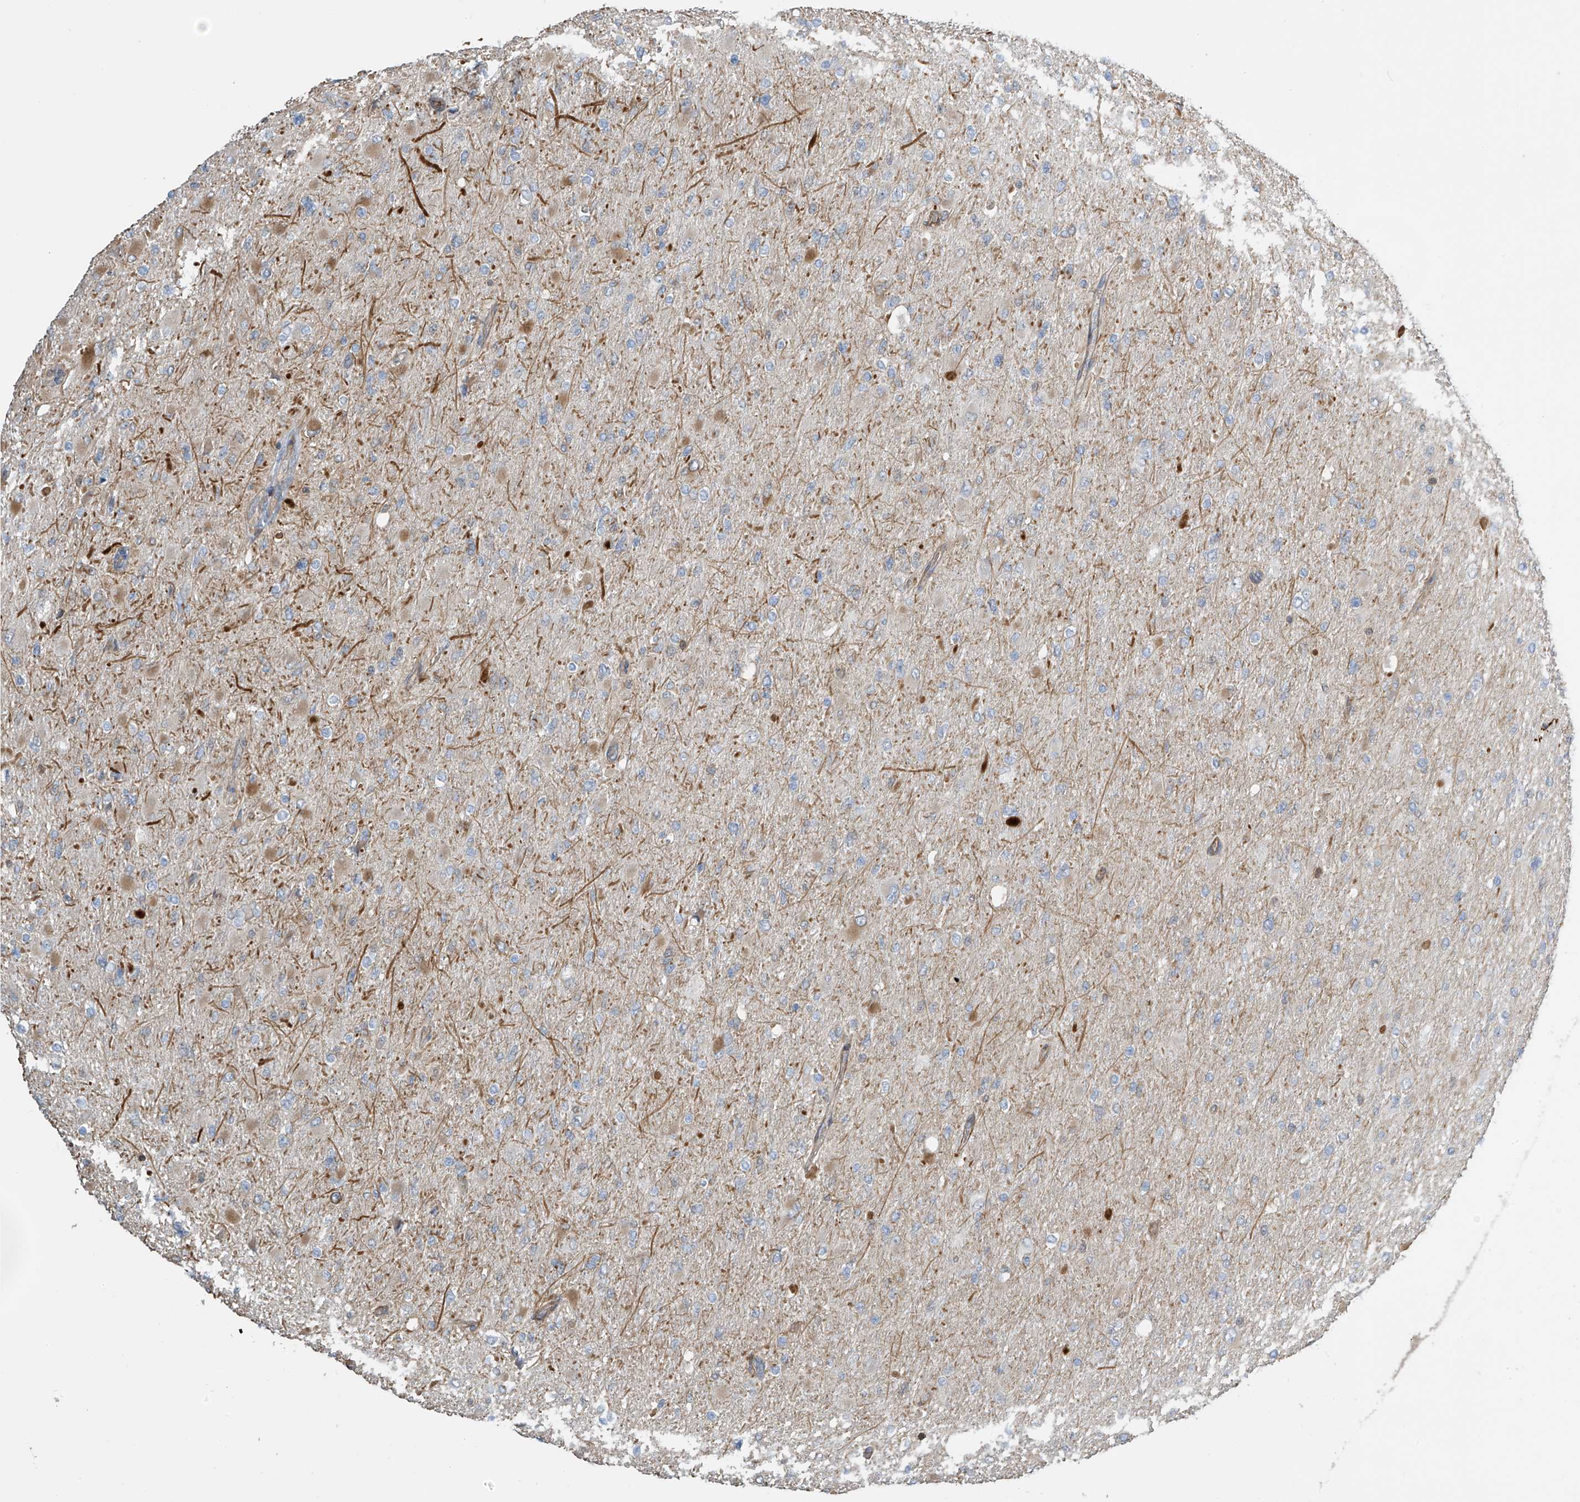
{"staining": {"intensity": "negative", "quantity": "none", "location": "none"}, "tissue": "glioma", "cell_type": "Tumor cells", "image_type": "cancer", "snomed": [{"axis": "morphology", "description": "Glioma, malignant, High grade"}, {"axis": "topography", "description": "Cerebral cortex"}], "caption": "There is no significant staining in tumor cells of glioma. (DAB (3,3'-diaminobenzidine) immunohistochemistry (IHC) with hematoxylin counter stain).", "gene": "SH3BGRL3", "patient": {"sex": "female", "age": 36}}